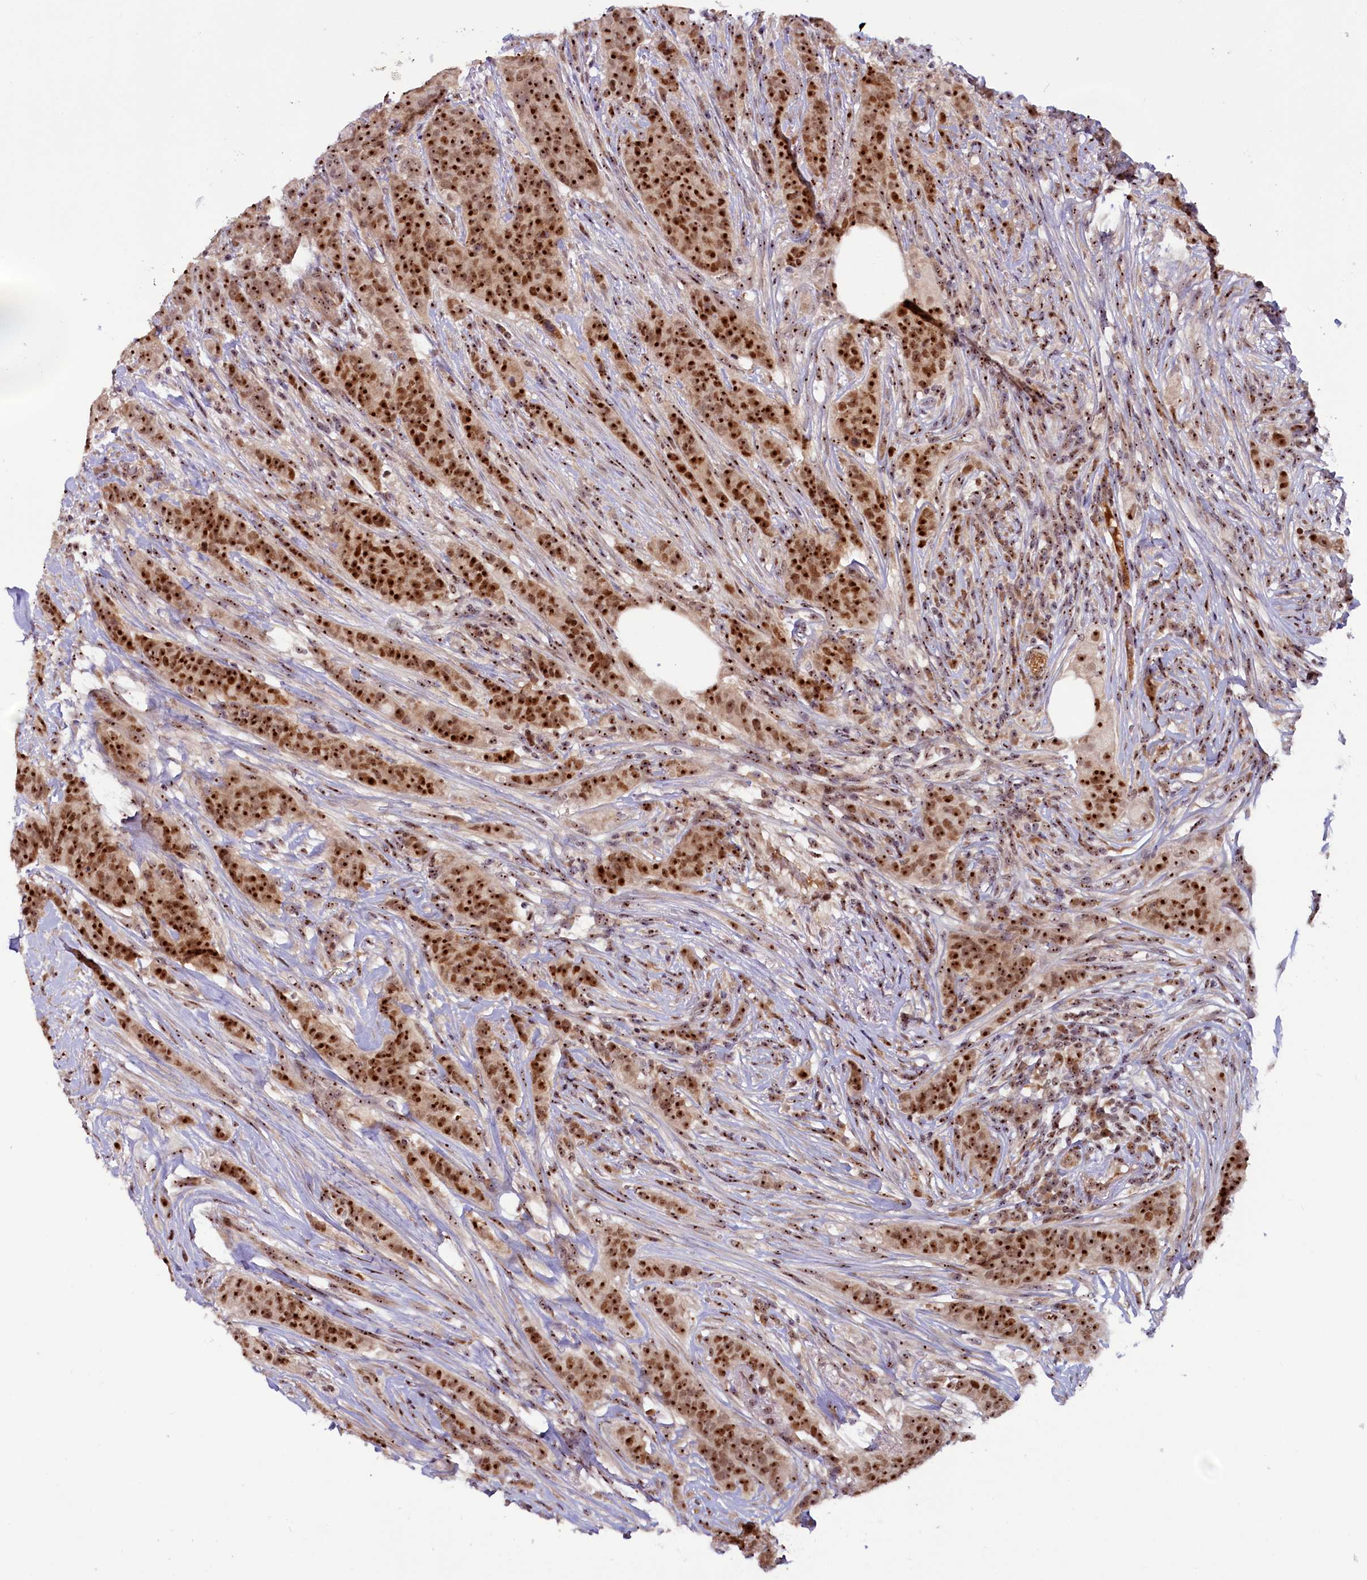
{"staining": {"intensity": "strong", "quantity": ">75%", "location": "nuclear"}, "tissue": "breast cancer", "cell_type": "Tumor cells", "image_type": "cancer", "snomed": [{"axis": "morphology", "description": "Duct carcinoma"}, {"axis": "topography", "description": "Breast"}], "caption": "An immunohistochemistry (IHC) micrograph of neoplastic tissue is shown. Protein staining in brown highlights strong nuclear positivity in breast cancer within tumor cells.", "gene": "TCOF1", "patient": {"sex": "female", "age": 40}}